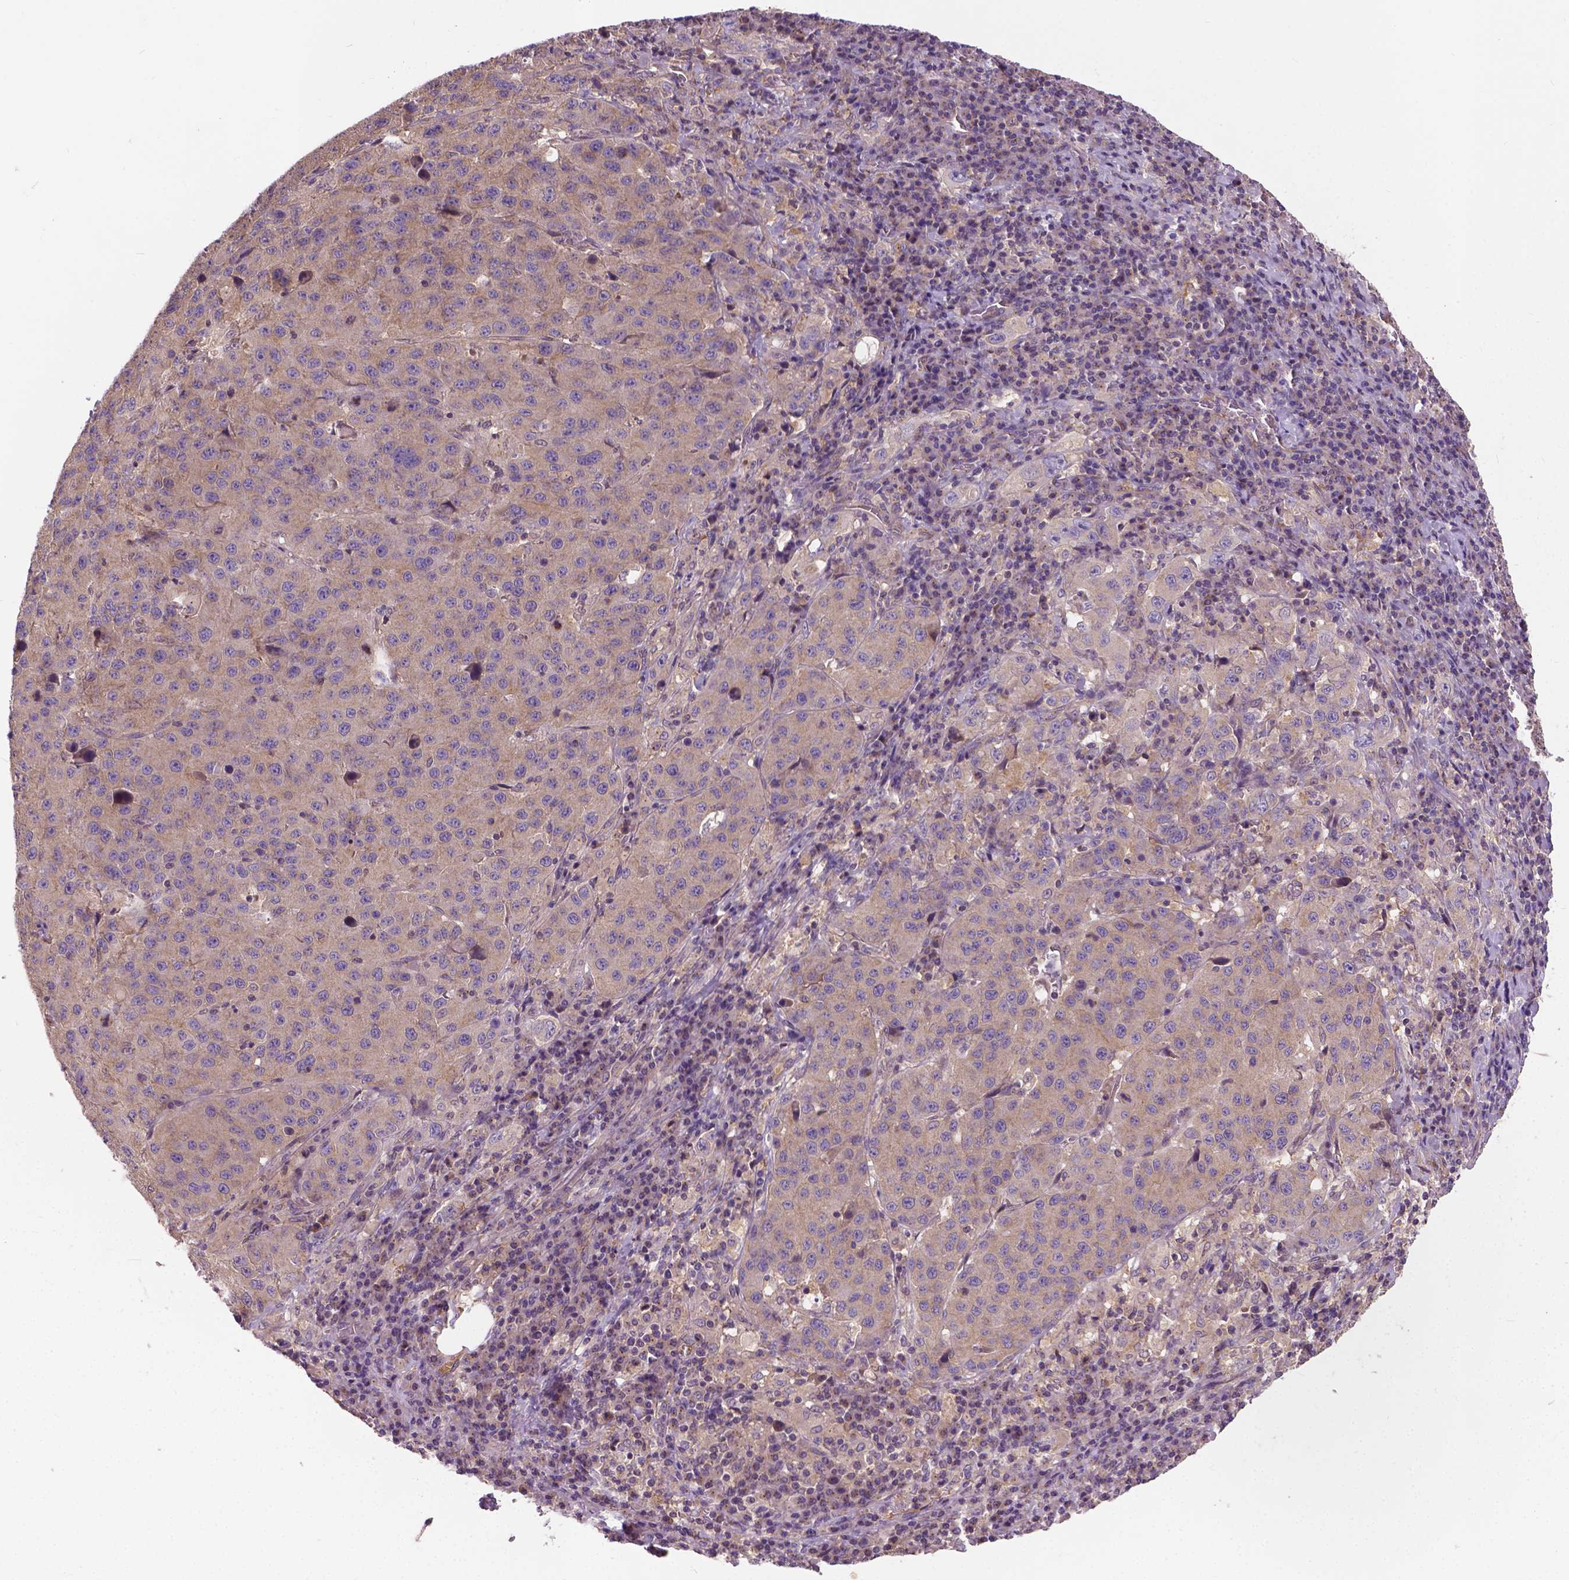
{"staining": {"intensity": "weak", "quantity": "25%-75%", "location": "cytoplasmic/membranous"}, "tissue": "stomach cancer", "cell_type": "Tumor cells", "image_type": "cancer", "snomed": [{"axis": "morphology", "description": "Adenocarcinoma, NOS"}, {"axis": "topography", "description": "Stomach"}], "caption": "This image displays IHC staining of stomach cancer, with low weak cytoplasmic/membranous staining in about 25%-75% of tumor cells.", "gene": "MZT1", "patient": {"sex": "male", "age": 71}}